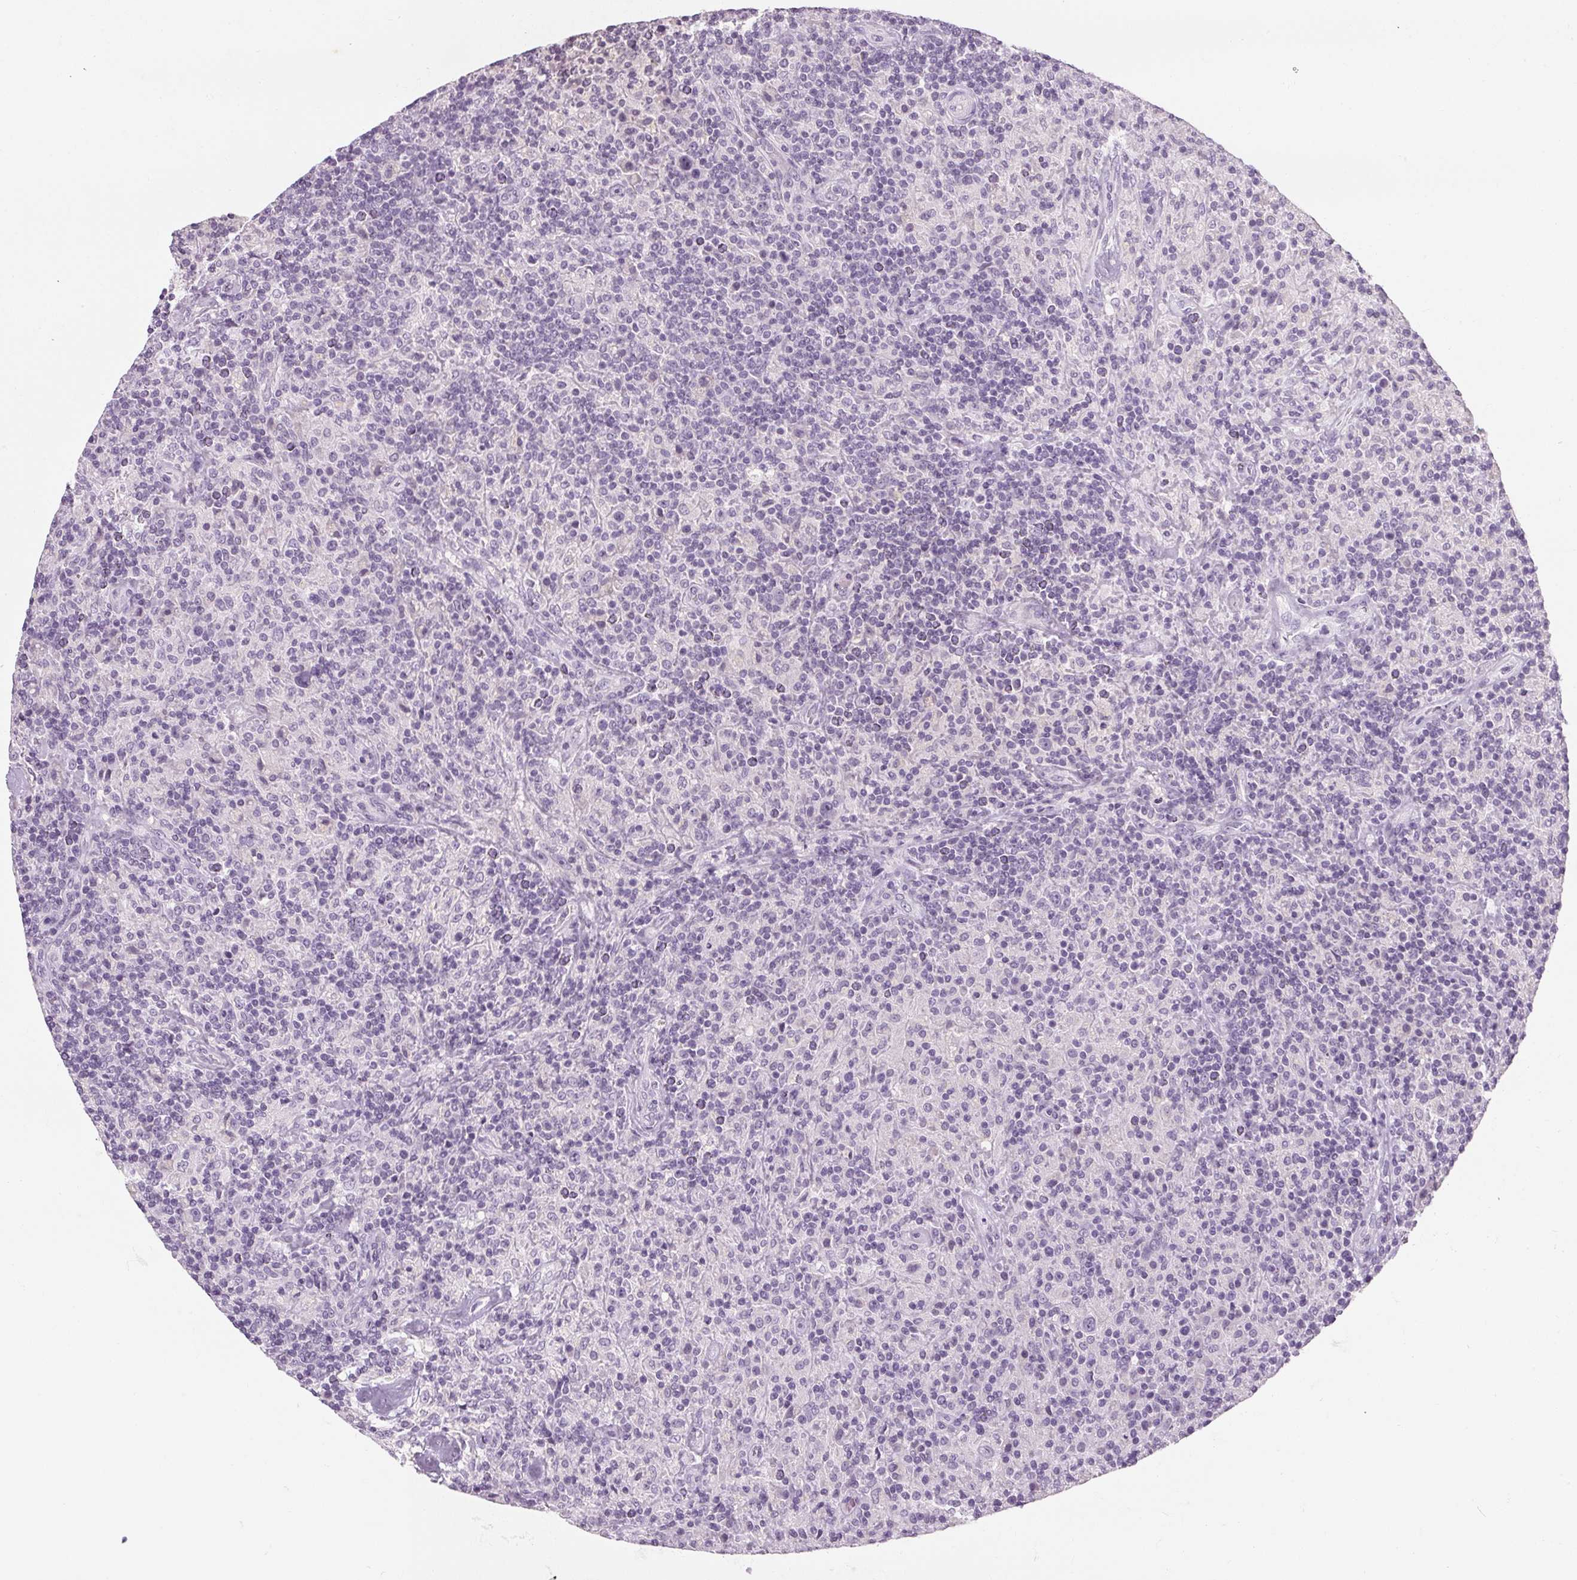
{"staining": {"intensity": "negative", "quantity": "none", "location": "none"}, "tissue": "lymphoma", "cell_type": "Tumor cells", "image_type": "cancer", "snomed": [{"axis": "morphology", "description": "Hodgkin's disease, NOS"}, {"axis": "topography", "description": "Lymph node"}], "caption": "The immunohistochemistry (IHC) photomicrograph has no significant positivity in tumor cells of Hodgkin's disease tissue.", "gene": "TMEM72", "patient": {"sex": "male", "age": 70}}